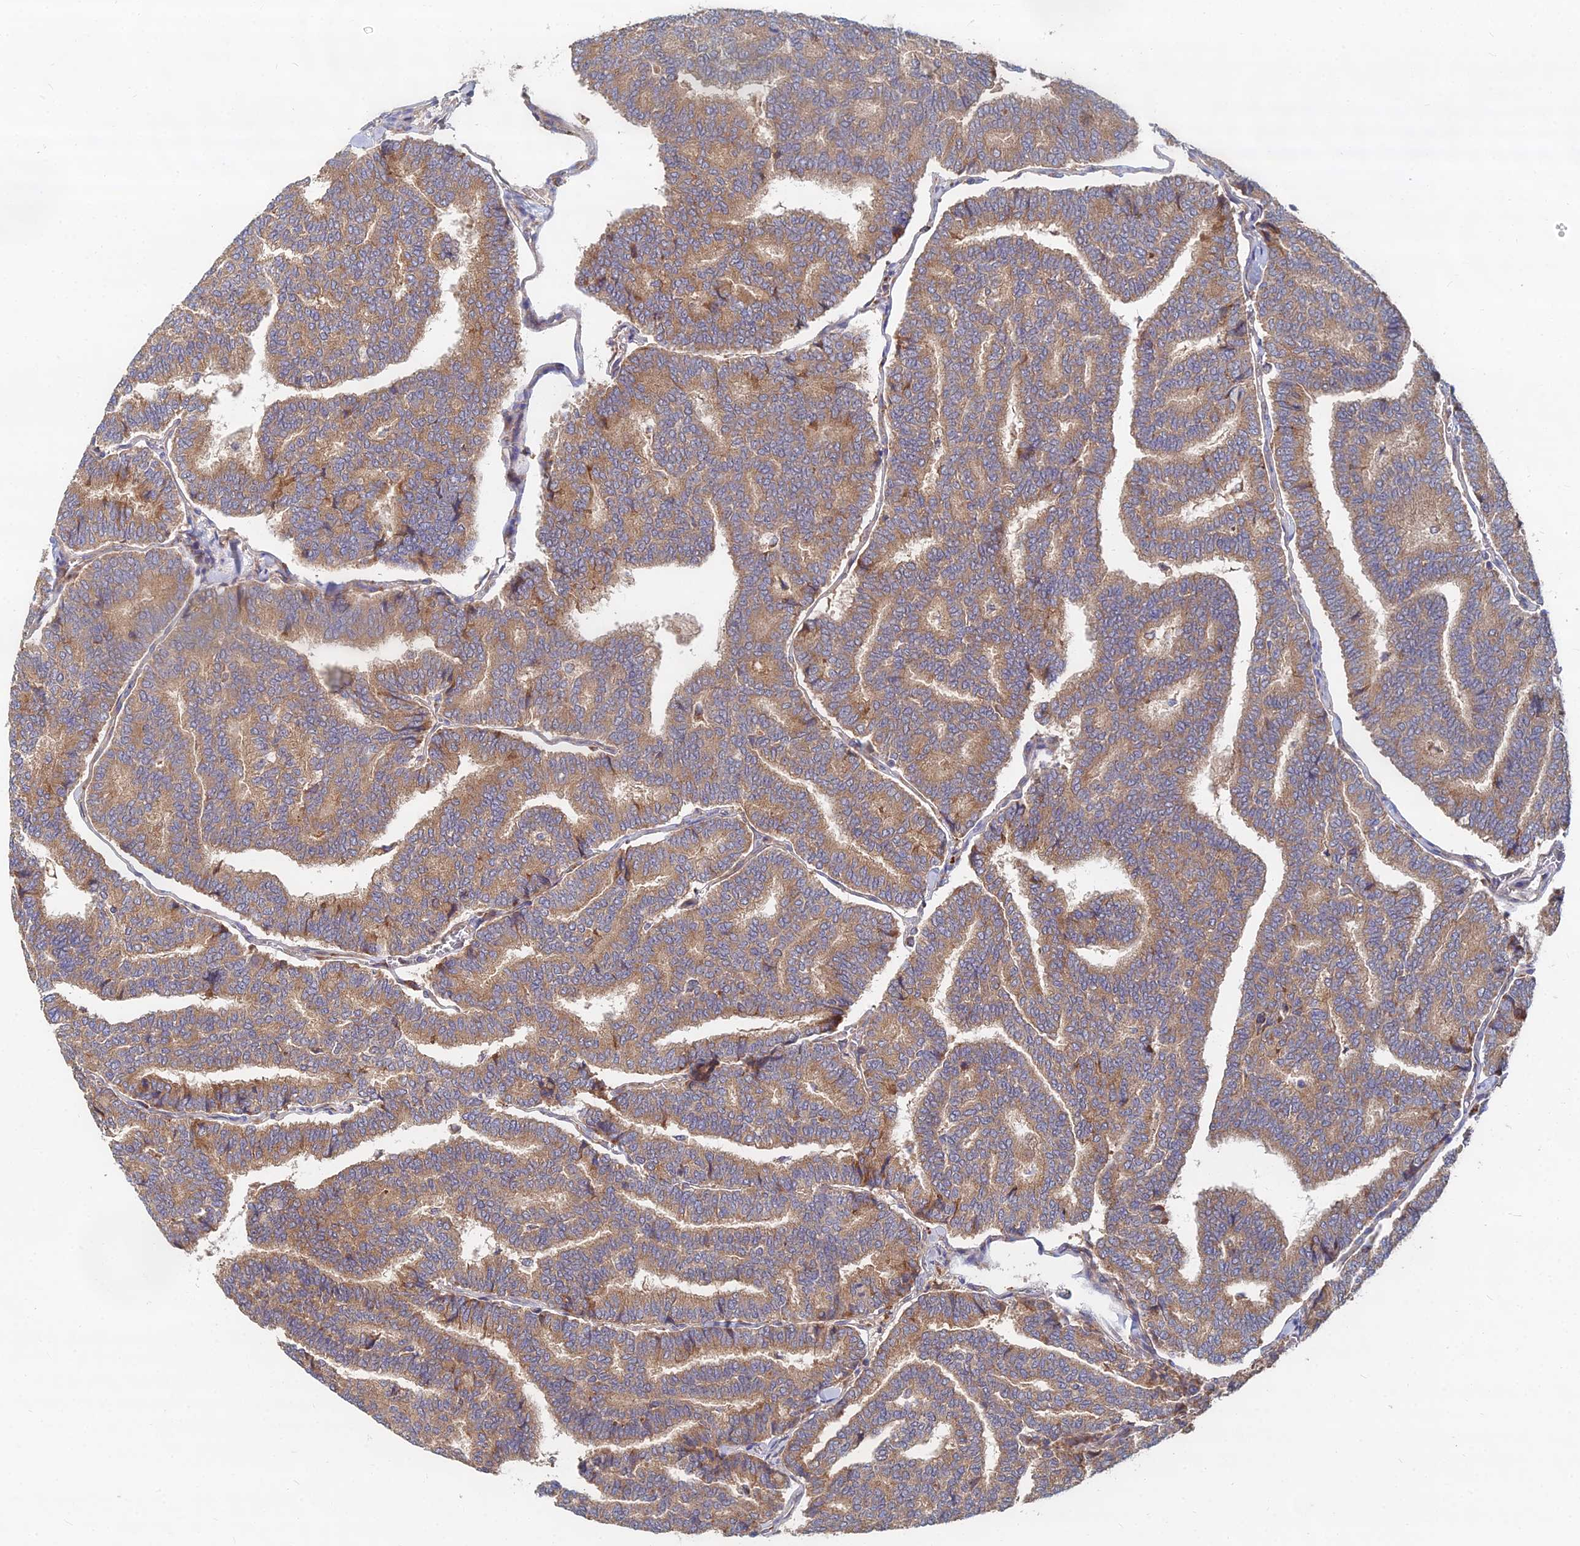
{"staining": {"intensity": "moderate", "quantity": ">75%", "location": "cytoplasmic/membranous"}, "tissue": "thyroid cancer", "cell_type": "Tumor cells", "image_type": "cancer", "snomed": [{"axis": "morphology", "description": "Papillary adenocarcinoma, NOS"}, {"axis": "topography", "description": "Thyroid gland"}], "caption": "This micrograph displays IHC staining of human thyroid cancer, with medium moderate cytoplasmic/membranous staining in approximately >75% of tumor cells.", "gene": "CCZ1", "patient": {"sex": "female", "age": 35}}